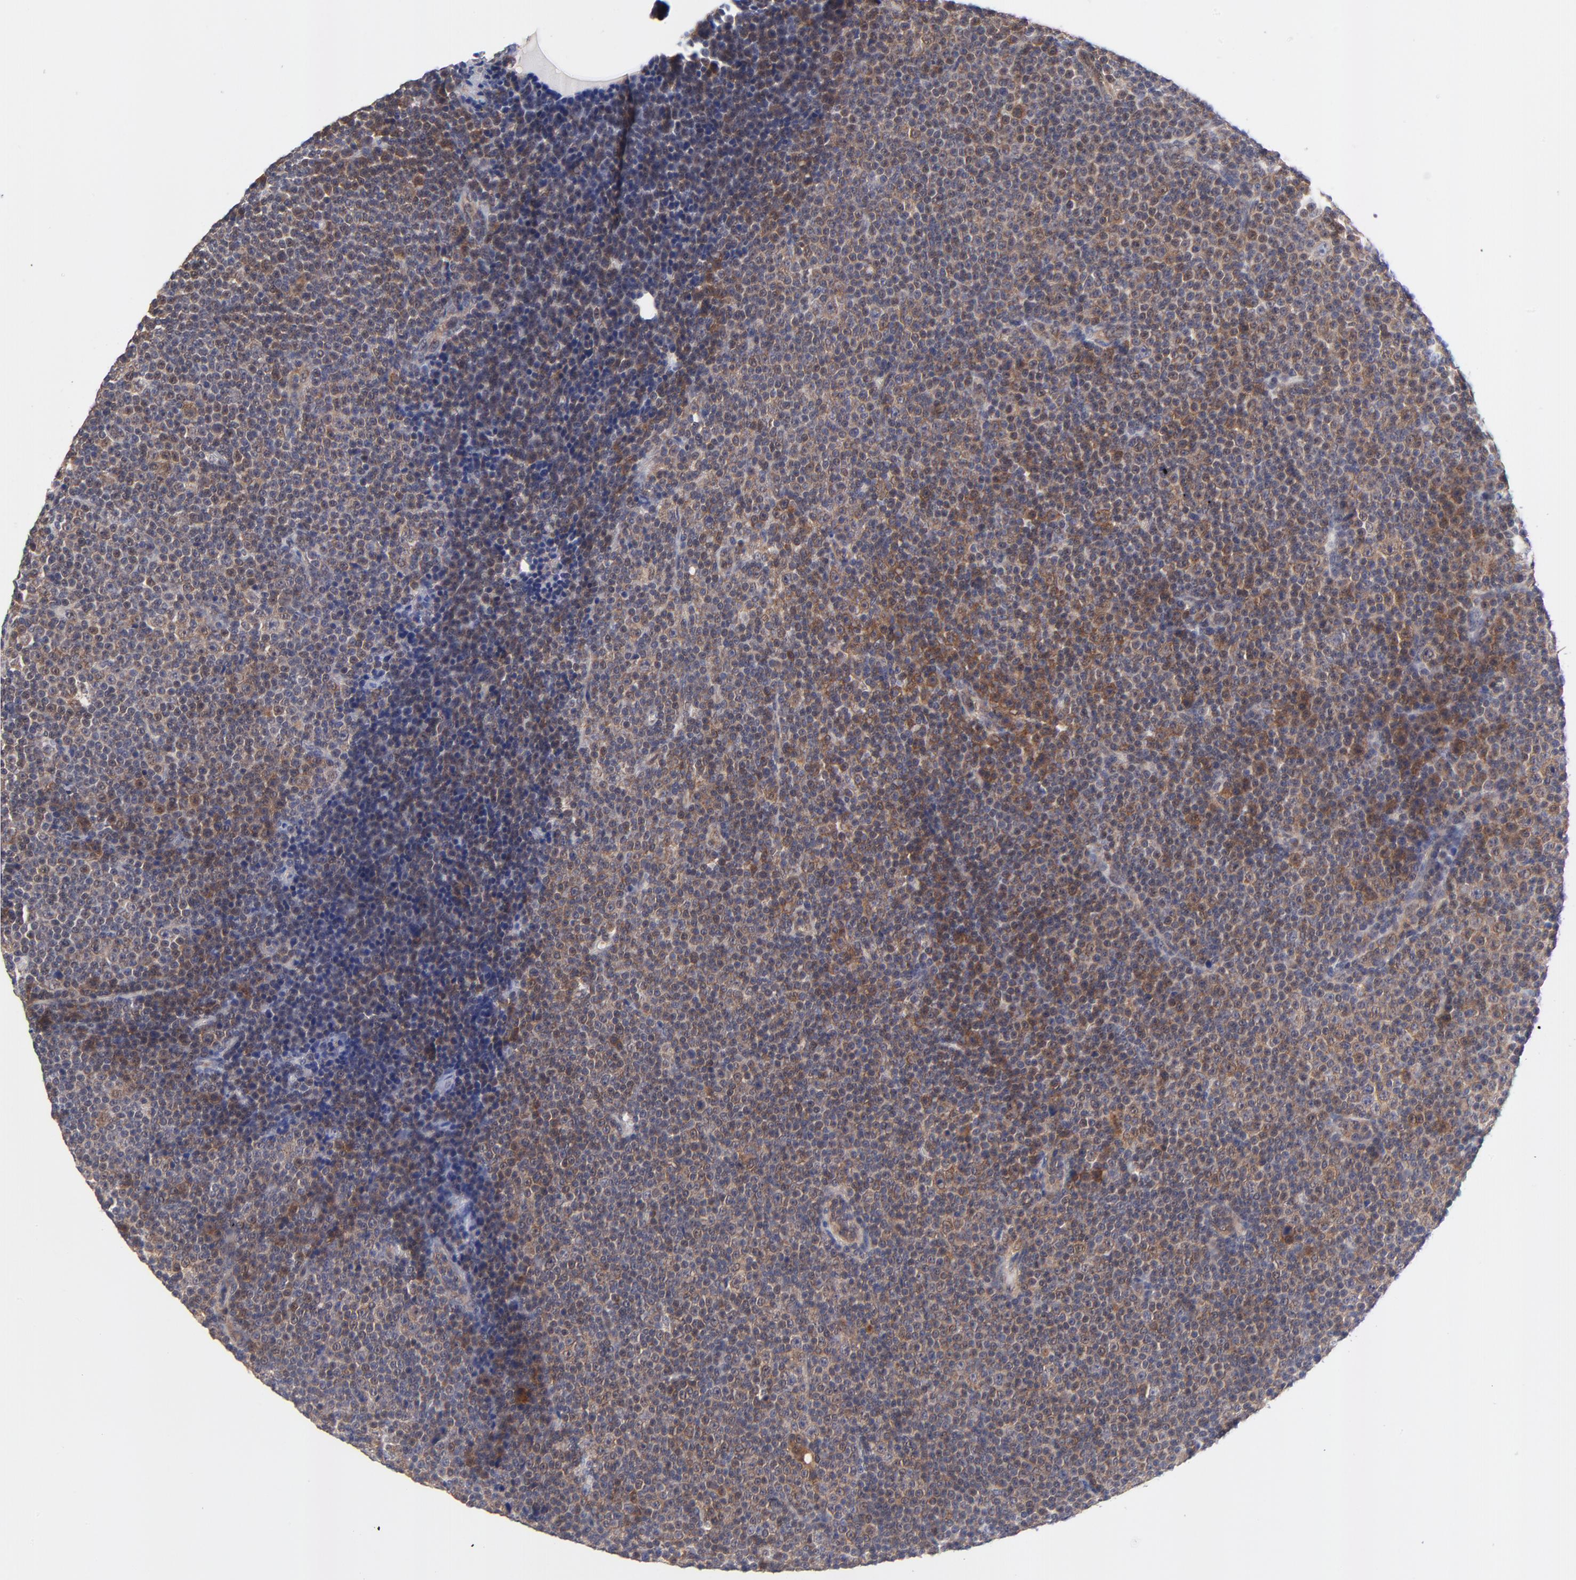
{"staining": {"intensity": "moderate", "quantity": "25%-75%", "location": "cytoplasmic/membranous,nuclear"}, "tissue": "lymphoma", "cell_type": "Tumor cells", "image_type": "cancer", "snomed": [{"axis": "morphology", "description": "Malignant lymphoma, non-Hodgkin's type, Low grade"}, {"axis": "topography", "description": "Lymph node"}], "caption": "Immunohistochemical staining of human malignant lymphoma, non-Hodgkin's type (low-grade) shows medium levels of moderate cytoplasmic/membranous and nuclear protein staining in approximately 25%-75% of tumor cells. The staining was performed using DAB, with brown indicating positive protein expression. Nuclei are stained blue with hematoxylin.", "gene": "TXNL1", "patient": {"sex": "female", "age": 67}}